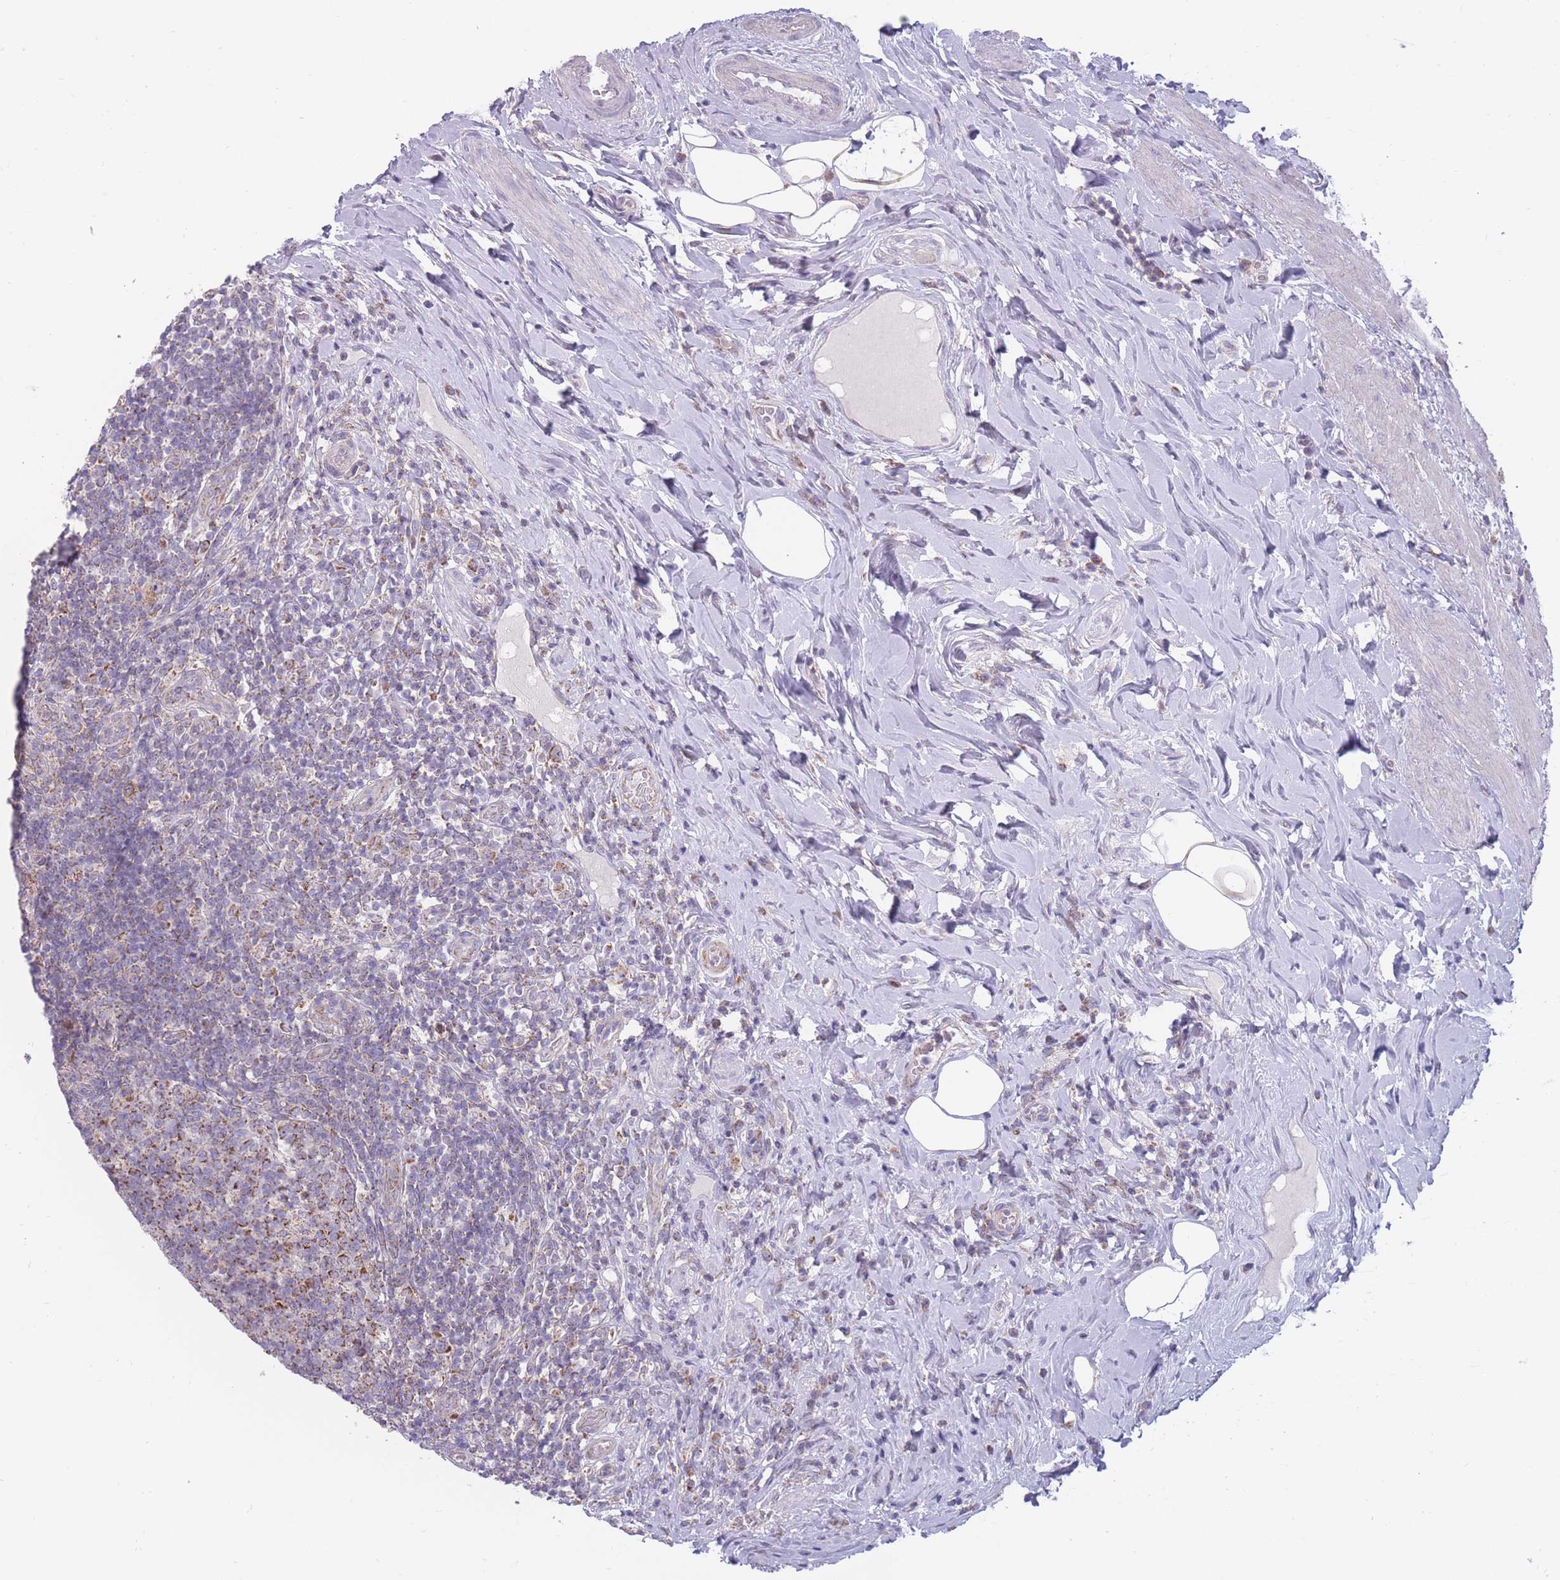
{"staining": {"intensity": "moderate", "quantity": ">75%", "location": "cytoplasmic/membranous"}, "tissue": "appendix", "cell_type": "Glandular cells", "image_type": "normal", "snomed": [{"axis": "morphology", "description": "Normal tissue, NOS"}, {"axis": "topography", "description": "Appendix"}], "caption": "This micrograph exhibits immunohistochemistry (IHC) staining of benign appendix, with medium moderate cytoplasmic/membranous expression in about >75% of glandular cells.", "gene": "MRPS18C", "patient": {"sex": "female", "age": 43}}